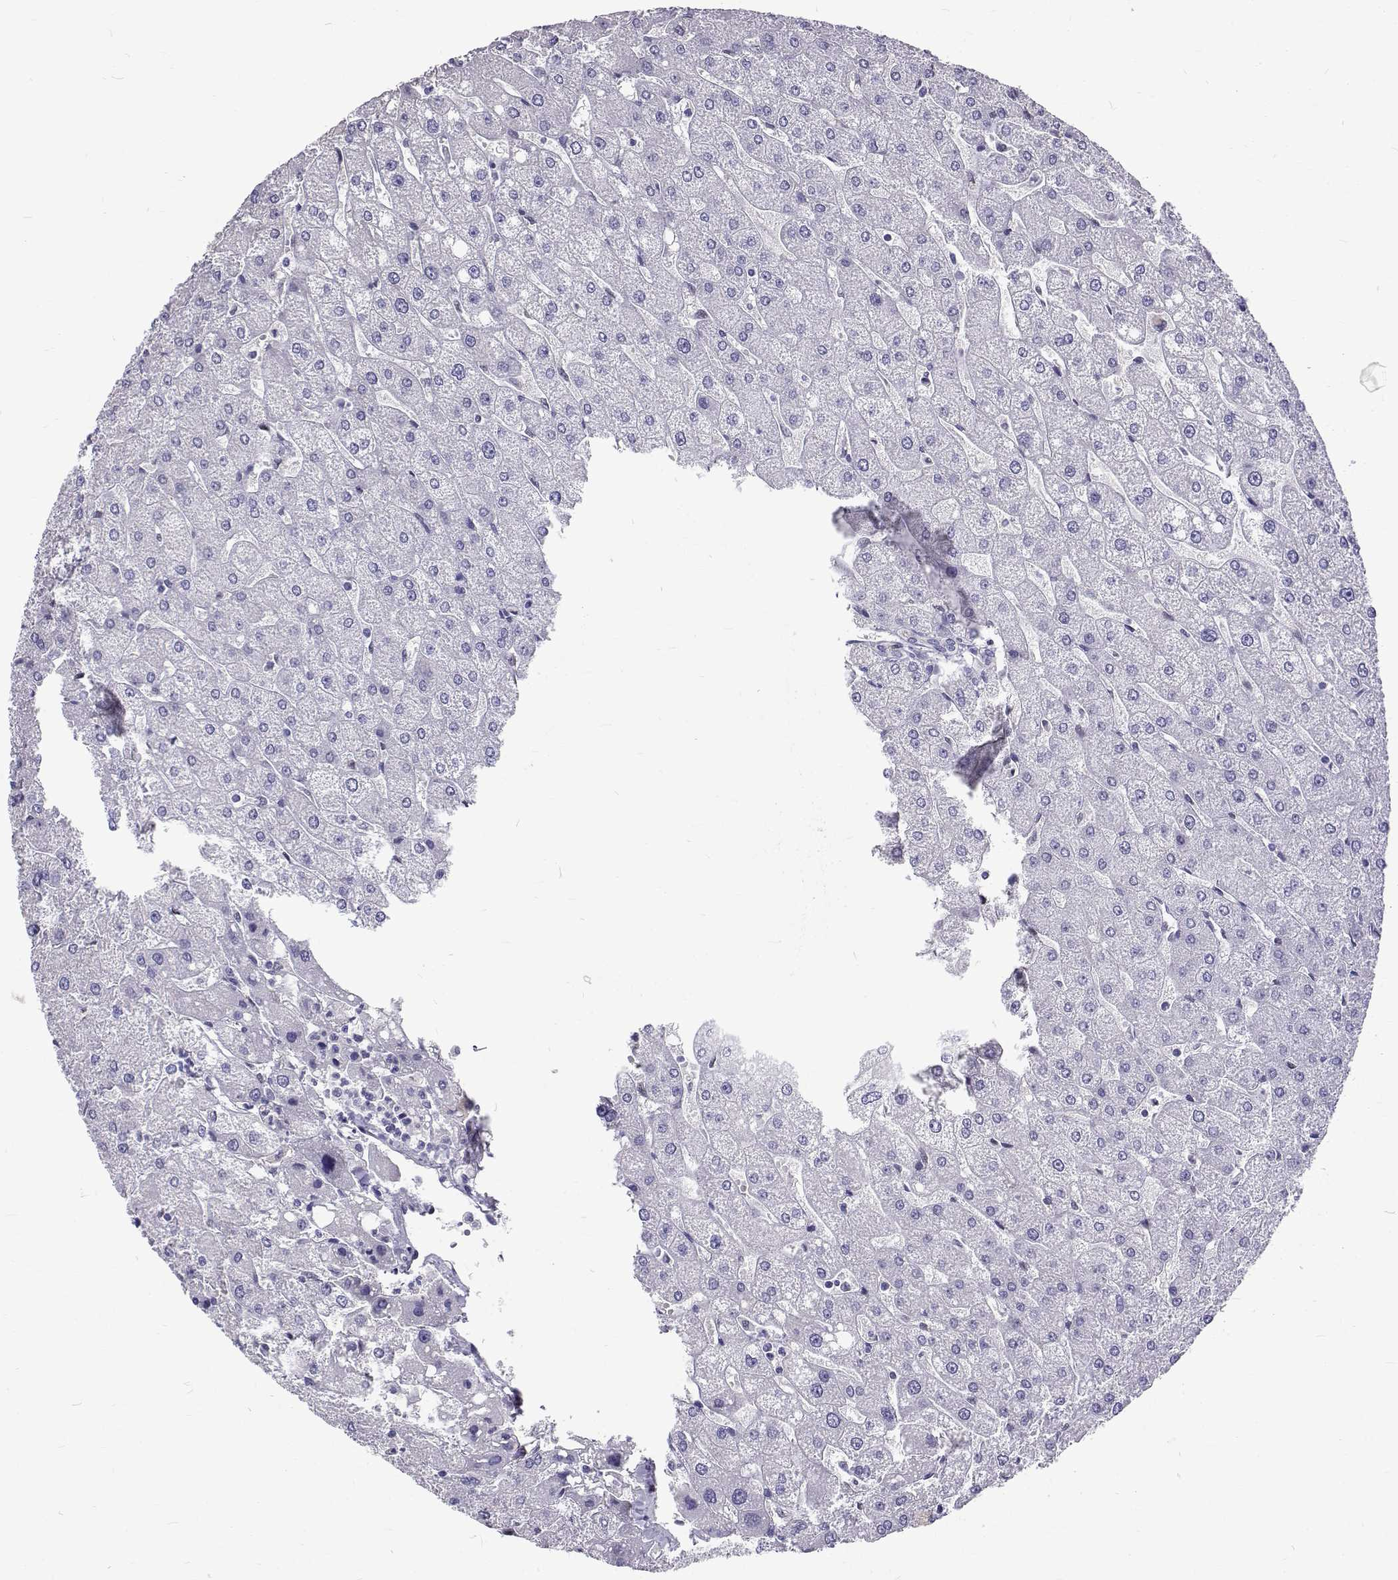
{"staining": {"intensity": "negative", "quantity": "none", "location": "none"}, "tissue": "liver", "cell_type": "Cholangiocytes", "image_type": "normal", "snomed": [{"axis": "morphology", "description": "Normal tissue, NOS"}, {"axis": "topography", "description": "Liver"}], "caption": "The image shows no significant expression in cholangiocytes of liver.", "gene": "IGSF1", "patient": {"sex": "male", "age": 67}}